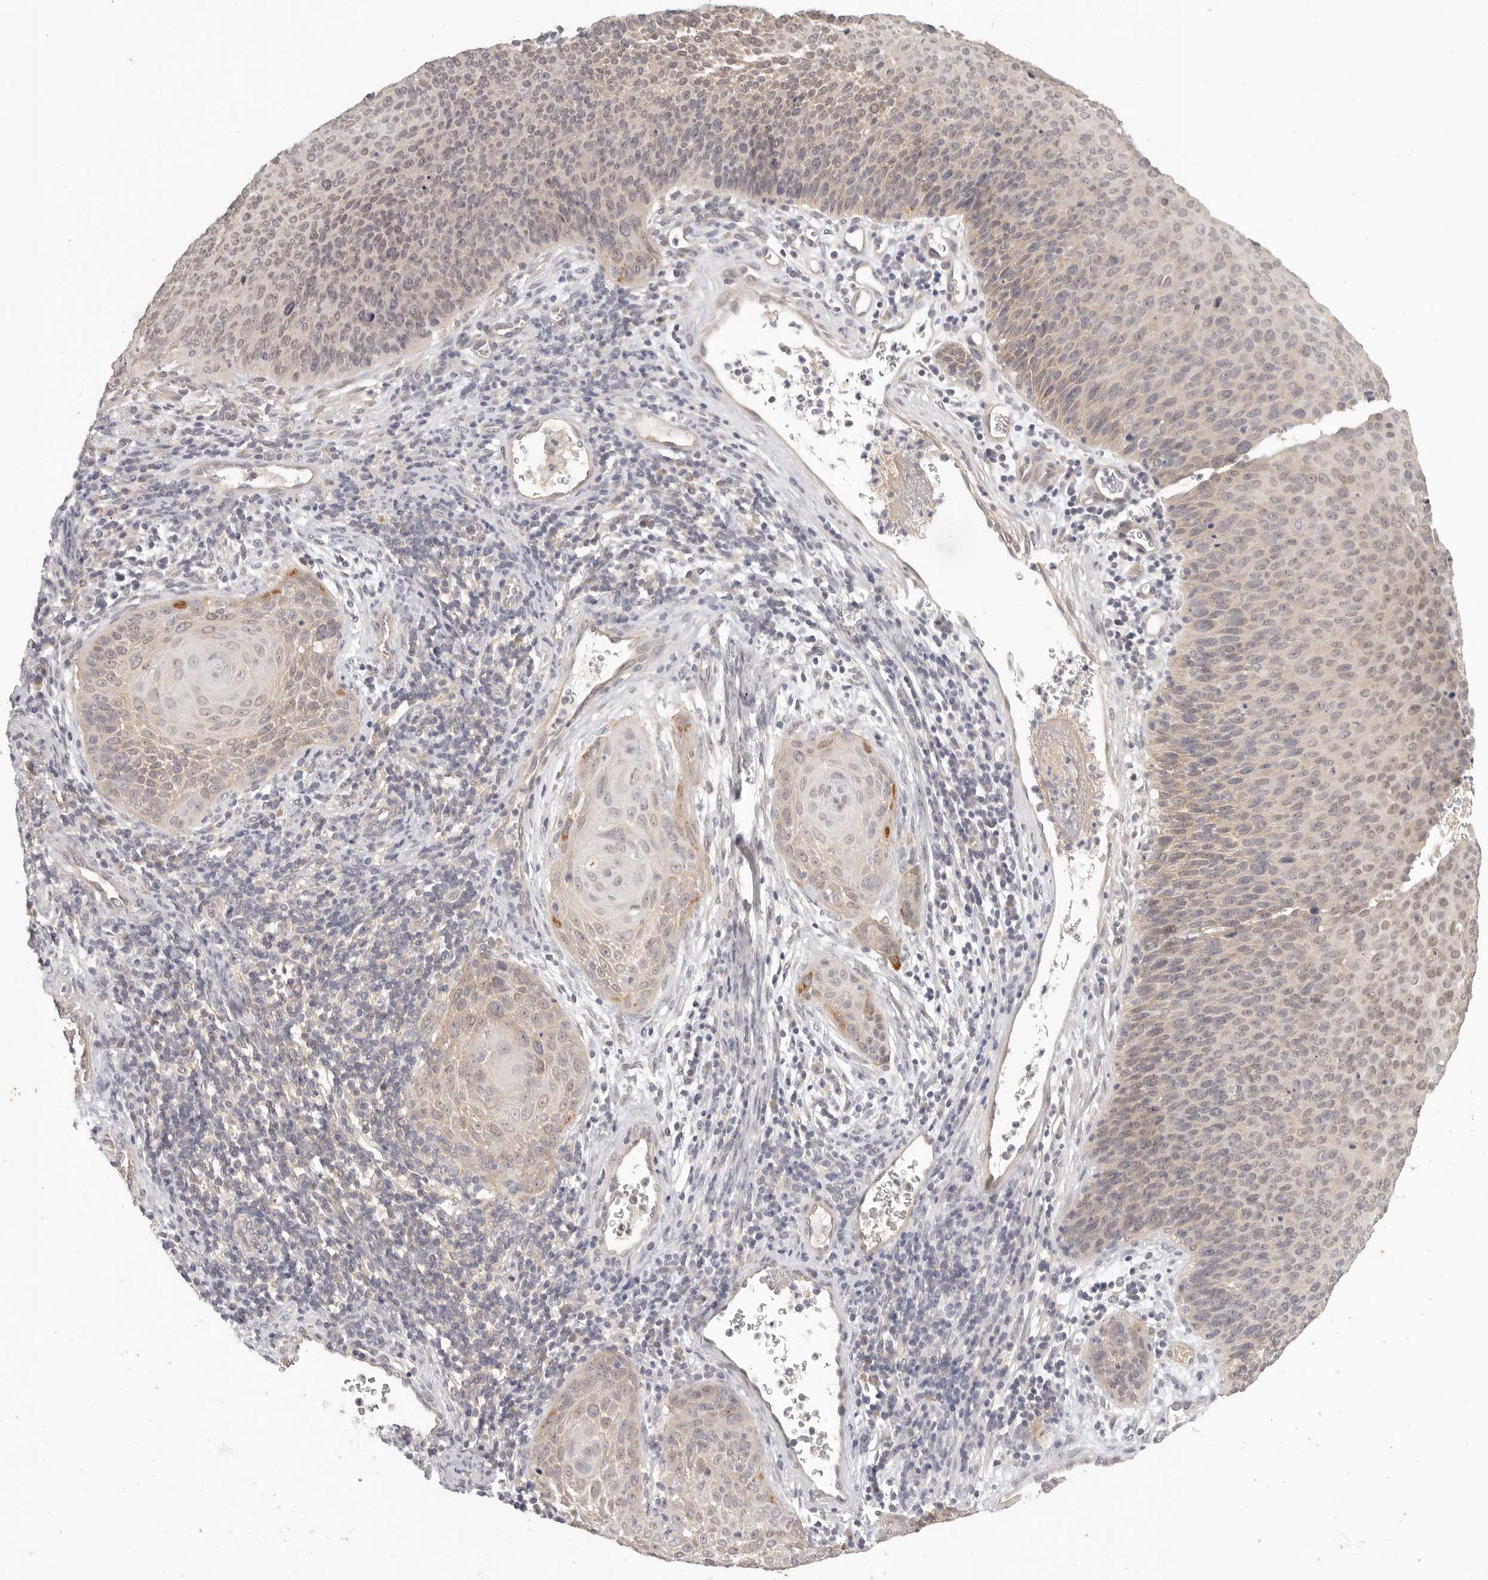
{"staining": {"intensity": "weak", "quantity": ">75%", "location": "cytoplasmic/membranous,nuclear"}, "tissue": "cervical cancer", "cell_type": "Tumor cells", "image_type": "cancer", "snomed": [{"axis": "morphology", "description": "Squamous cell carcinoma, NOS"}, {"axis": "topography", "description": "Cervix"}], "caption": "Squamous cell carcinoma (cervical) stained with DAB immunohistochemistry shows low levels of weak cytoplasmic/membranous and nuclear staining in about >75% of tumor cells.", "gene": "AHDC1", "patient": {"sex": "female", "age": 55}}